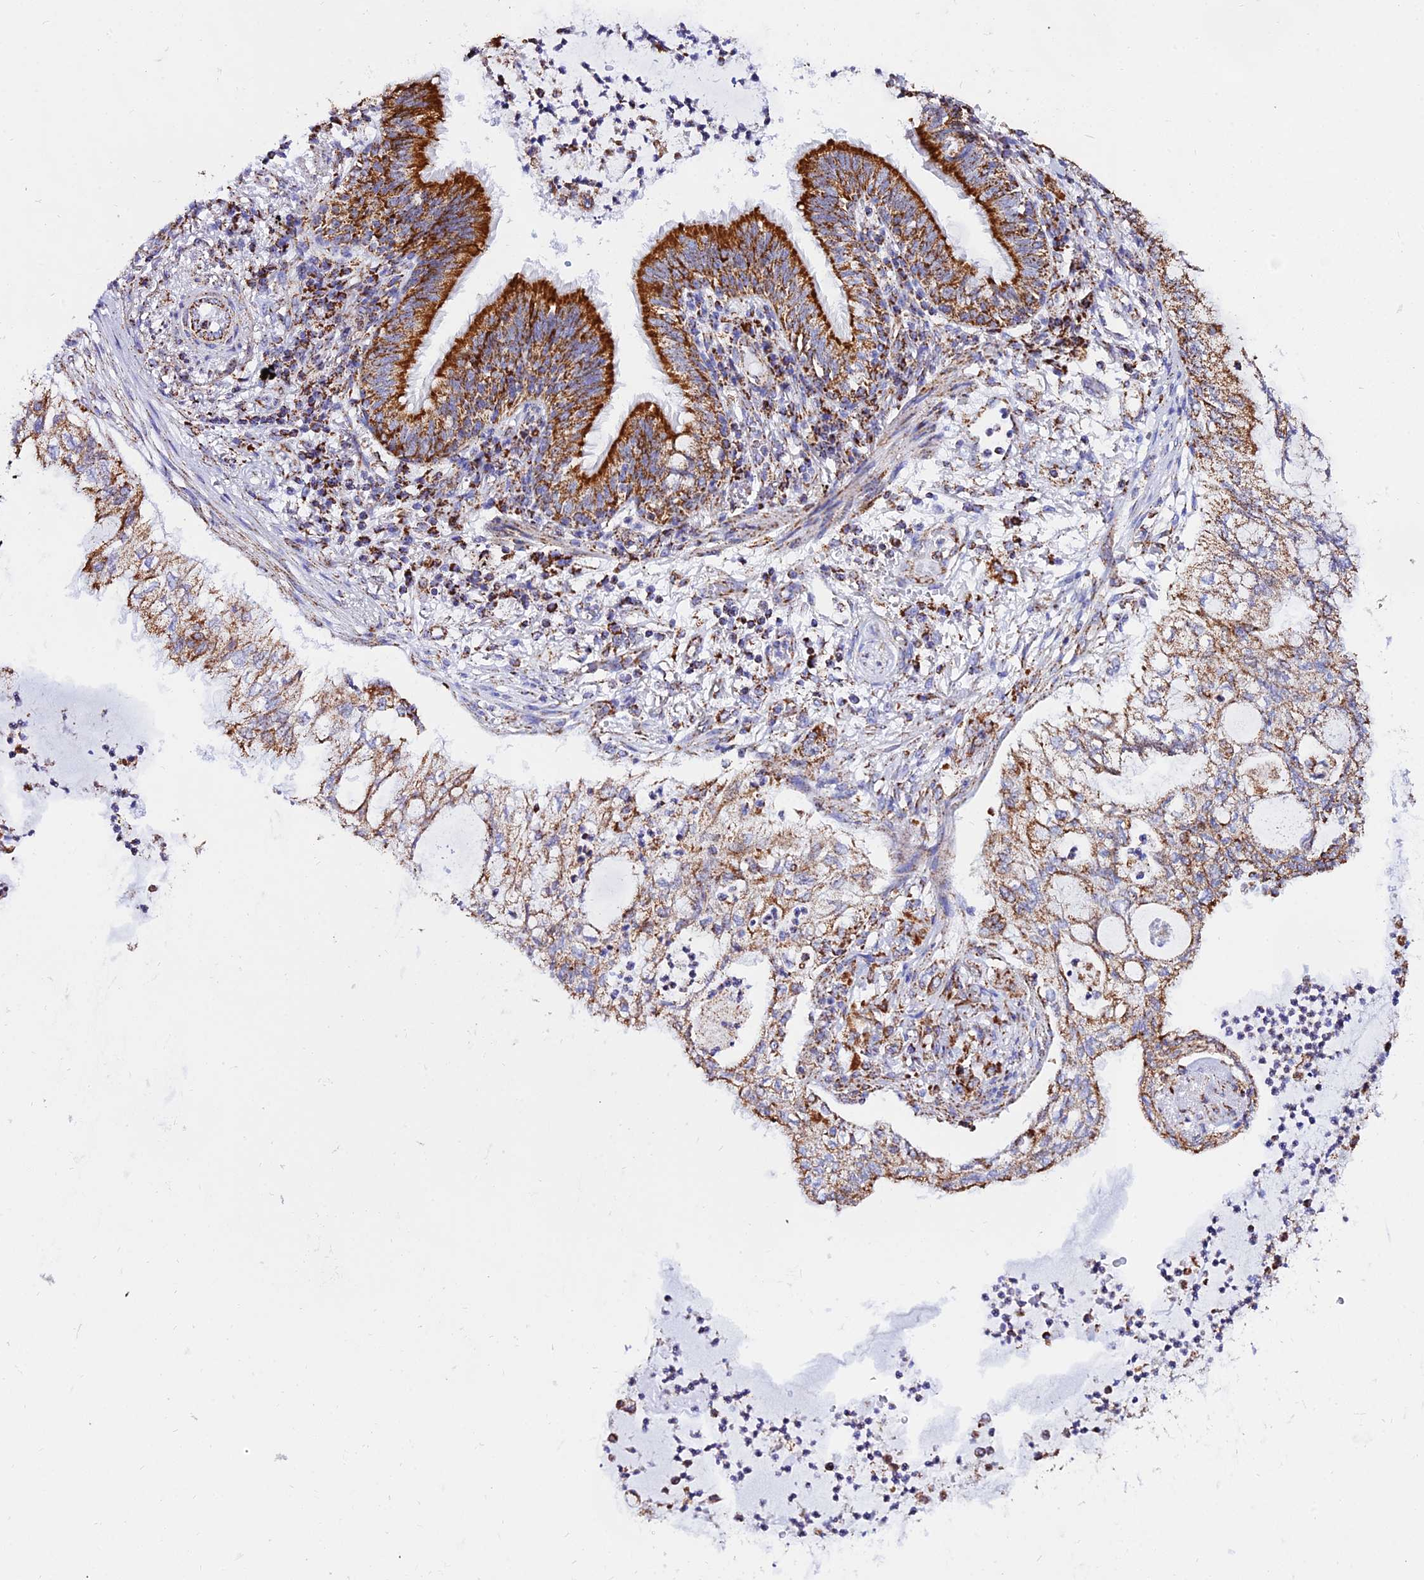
{"staining": {"intensity": "moderate", "quantity": ">75%", "location": "cytoplasmic/membranous"}, "tissue": "lung cancer", "cell_type": "Tumor cells", "image_type": "cancer", "snomed": [{"axis": "morphology", "description": "Adenocarcinoma, NOS"}, {"axis": "topography", "description": "Lung"}], "caption": "Human lung adenocarcinoma stained for a protein (brown) shows moderate cytoplasmic/membranous positive staining in approximately >75% of tumor cells.", "gene": "ATP5PD", "patient": {"sex": "female", "age": 70}}